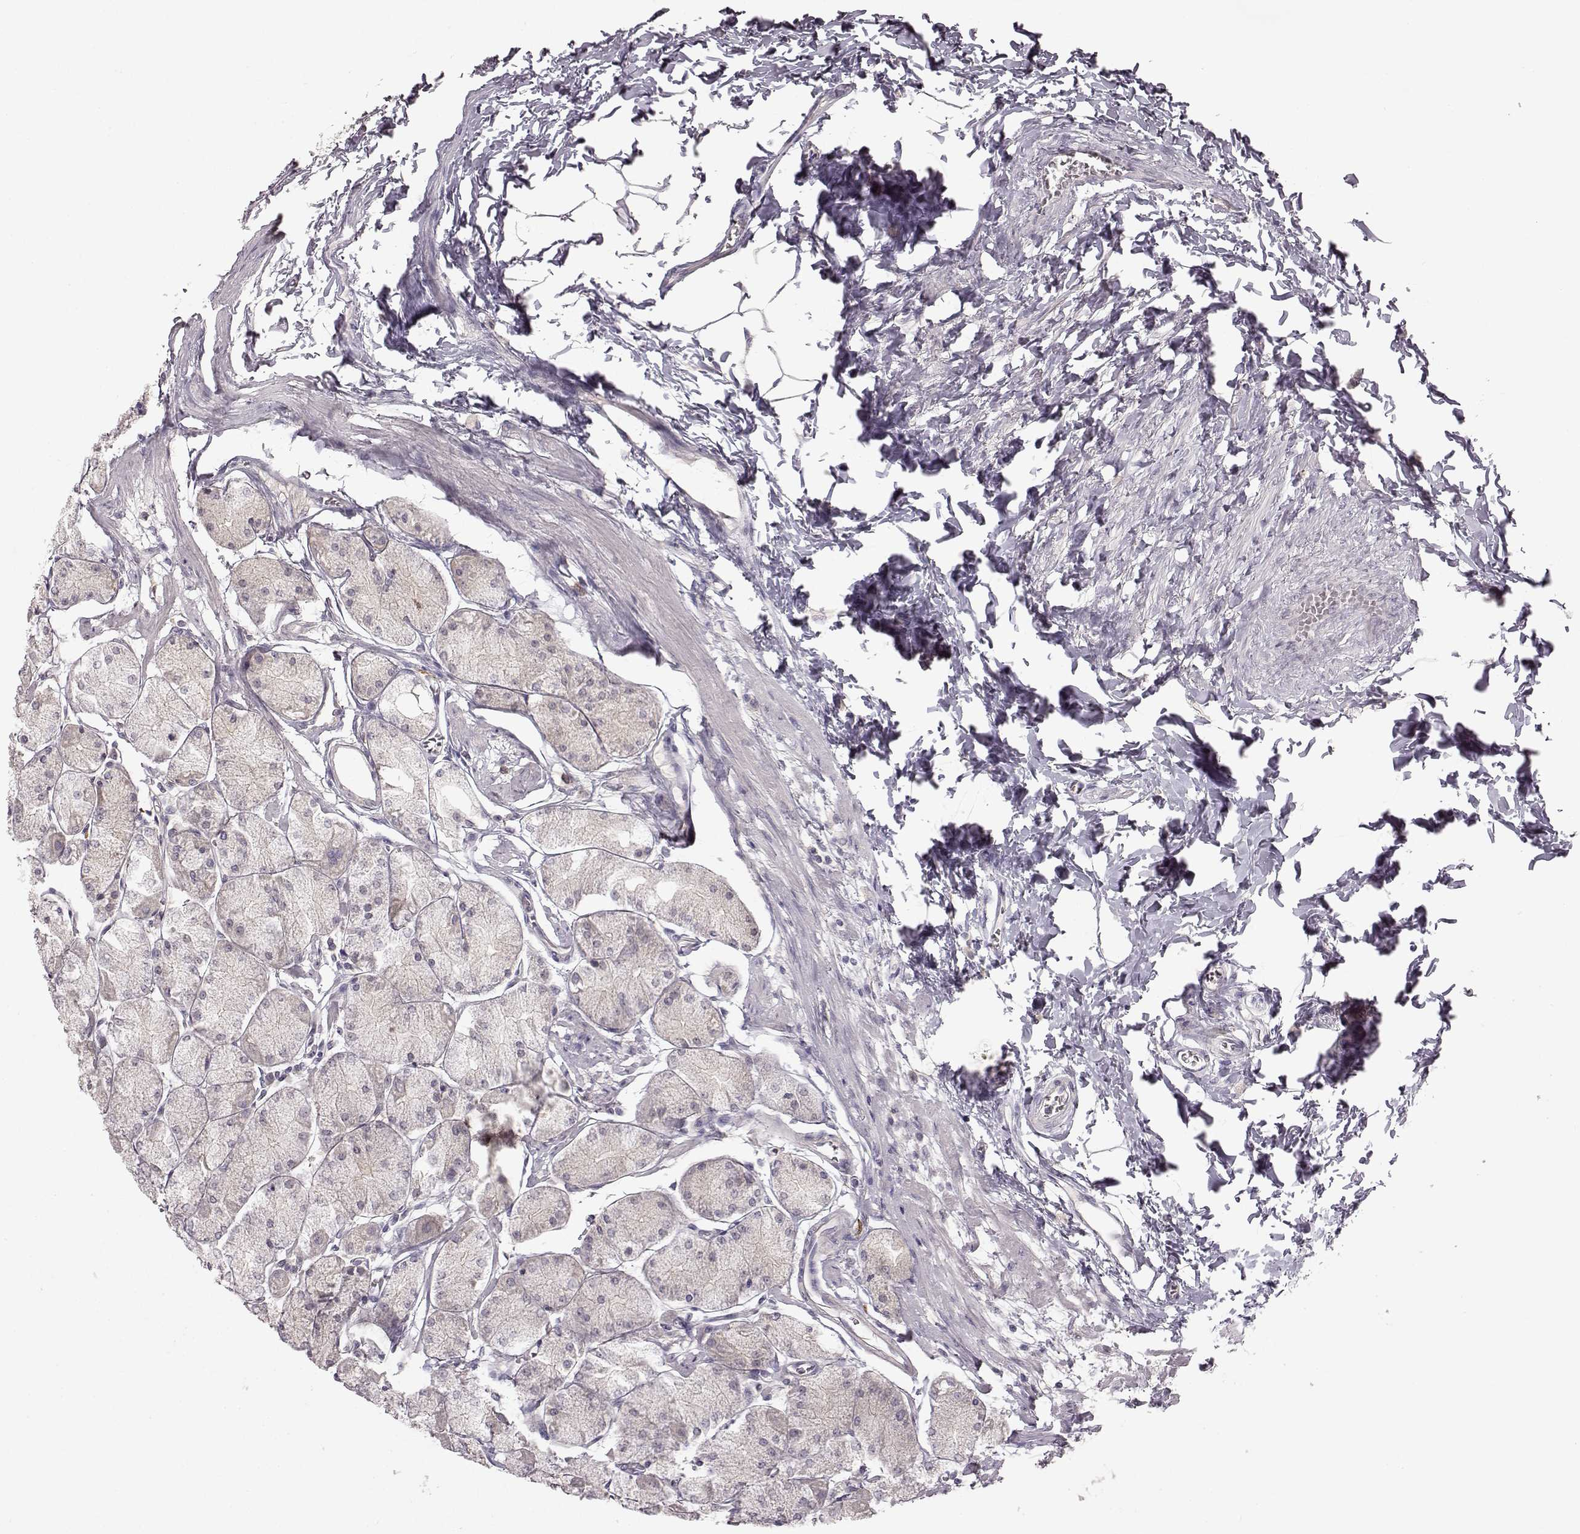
{"staining": {"intensity": "weak", "quantity": "25%-75%", "location": "cytoplasmic/membranous"}, "tissue": "stomach", "cell_type": "Glandular cells", "image_type": "normal", "snomed": [{"axis": "morphology", "description": "Normal tissue, NOS"}, {"axis": "topography", "description": "Stomach, upper"}], "caption": "Immunohistochemical staining of benign human stomach reveals 25%-75% levels of weak cytoplasmic/membranous protein positivity in approximately 25%-75% of glandular cells. (Stains: DAB in brown, nuclei in blue, Microscopy: brightfield microscopy at high magnification).", "gene": "SPAG17", "patient": {"sex": "male", "age": 60}}